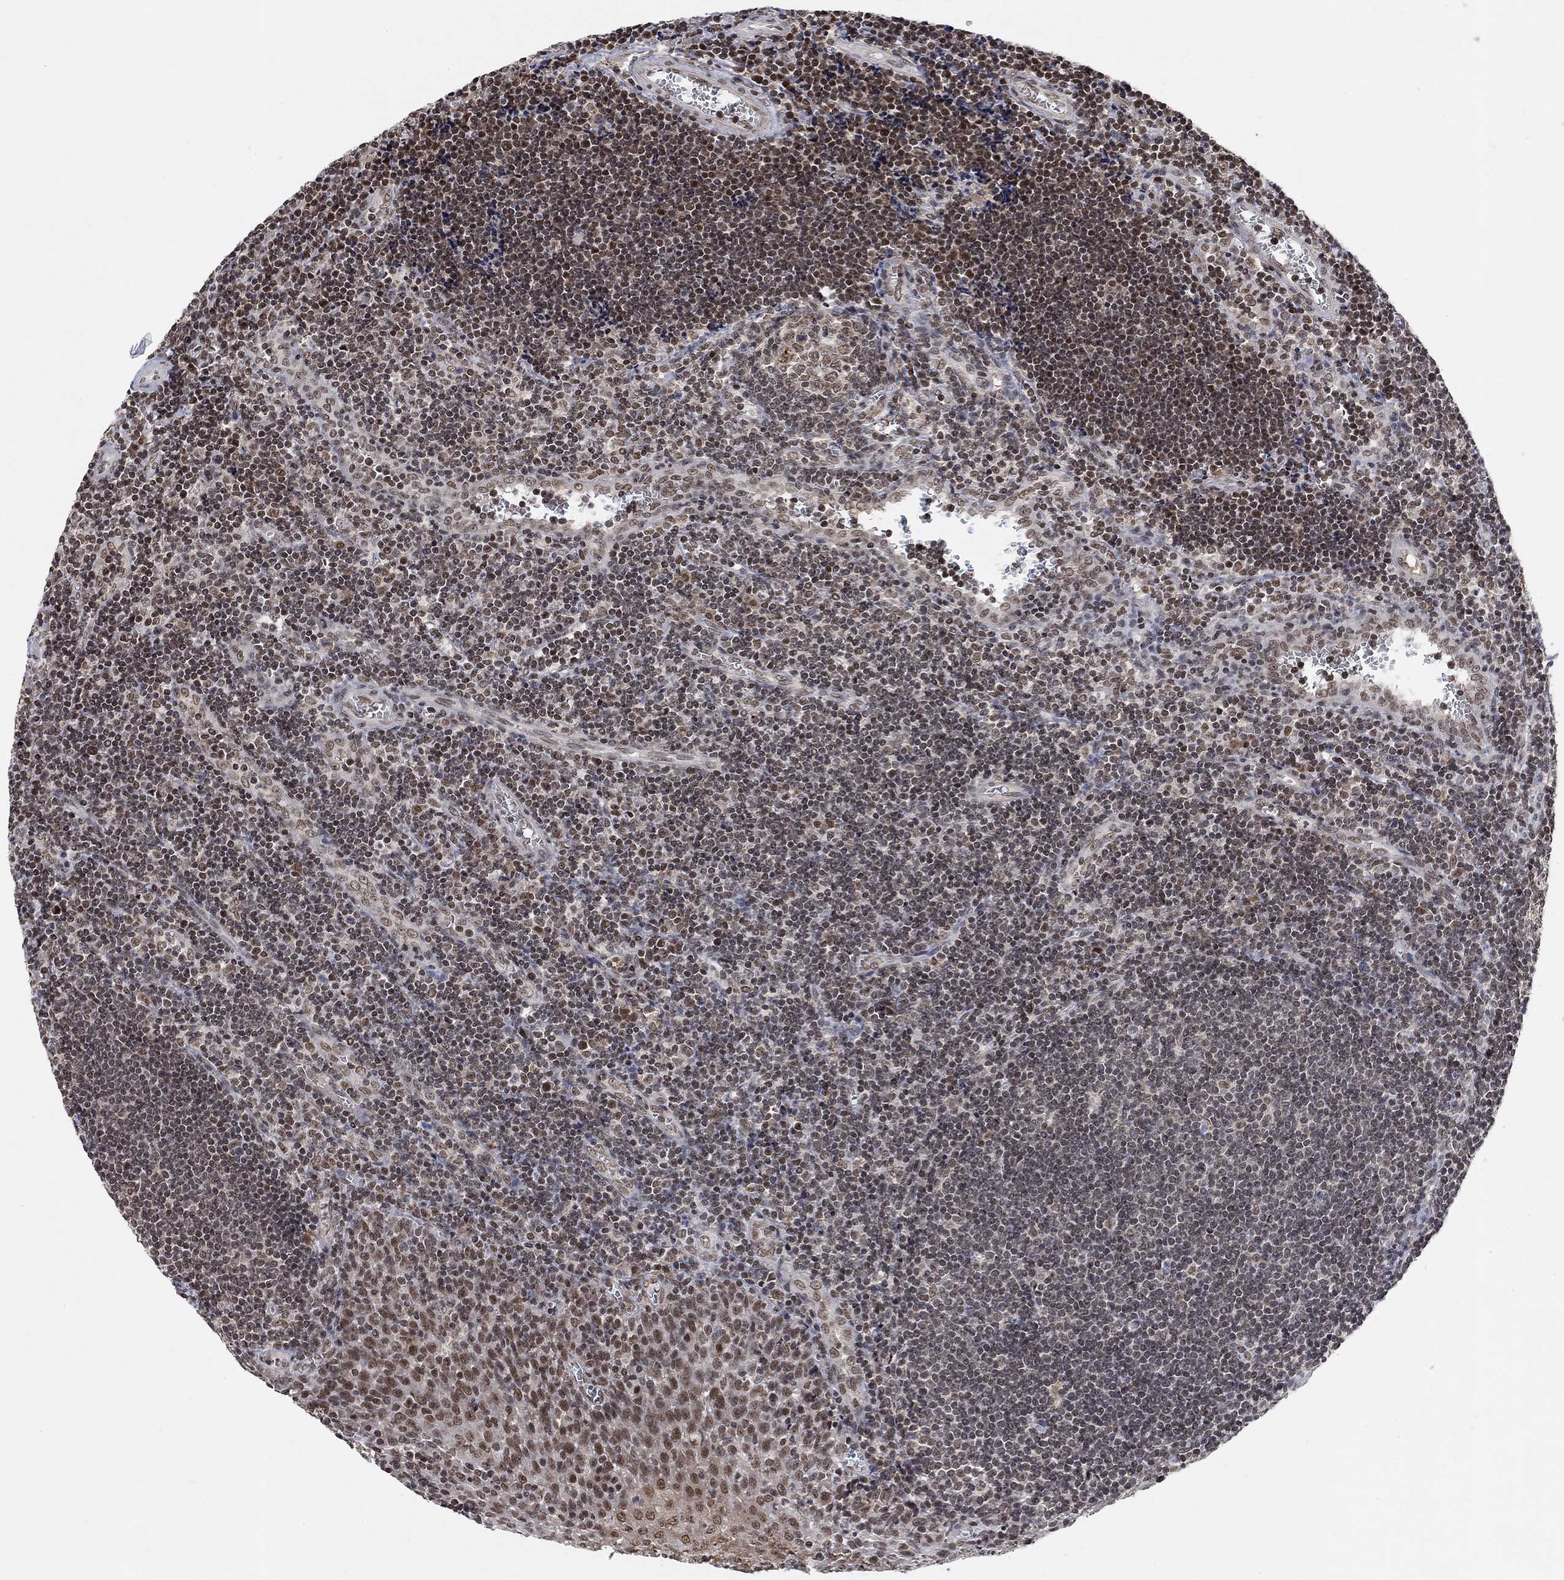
{"staining": {"intensity": "weak", "quantity": "<25%", "location": "nuclear"}, "tissue": "tonsil", "cell_type": "Germinal center cells", "image_type": "normal", "snomed": [{"axis": "morphology", "description": "Normal tissue, NOS"}, {"axis": "topography", "description": "Tonsil"}], "caption": "Immunohistochemistry (IHC) of normal tonsil displays no staining in germinal center cells.", "gene": "THAP8", "patient": {"sex": "male", "age": 33}}